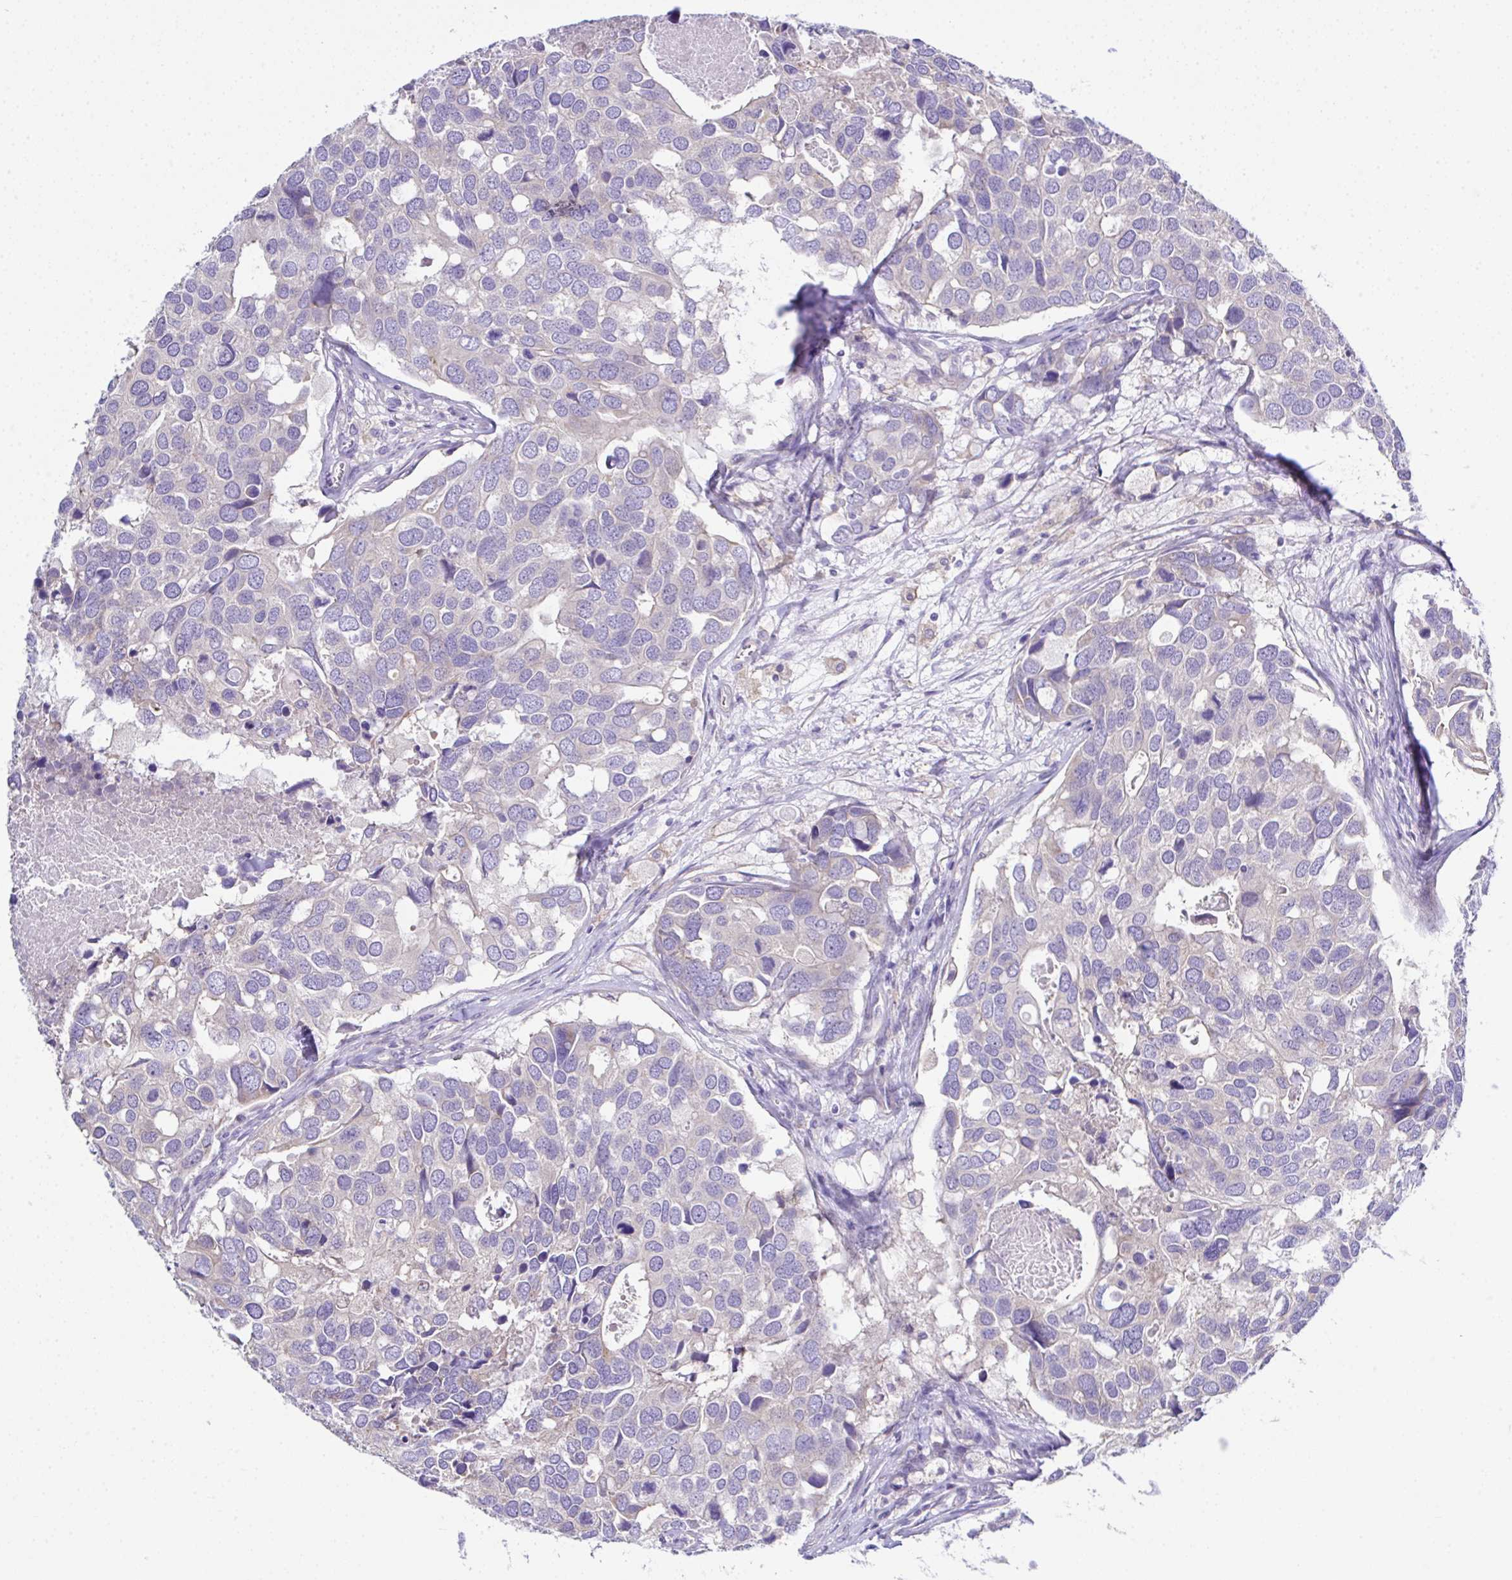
{"staining": {"intensity": "negative", "quantity": "none", "location": "none"}, "tissue": "breast cancer", "cell_type": "Tumor cells", "image_type": "cancer", "snomed": [{"axis": "morphology", "description": "Duct carcinoma"}, {"axis": "topography", "description": "Breast"}], "caption": "Immunohistochemical staining of breast cancer (intraductal carcinoma) demonstrates no significant staining in tumor cells.", "gene": "OR4P4", "patient": {"sex": "female", "age": 83}}